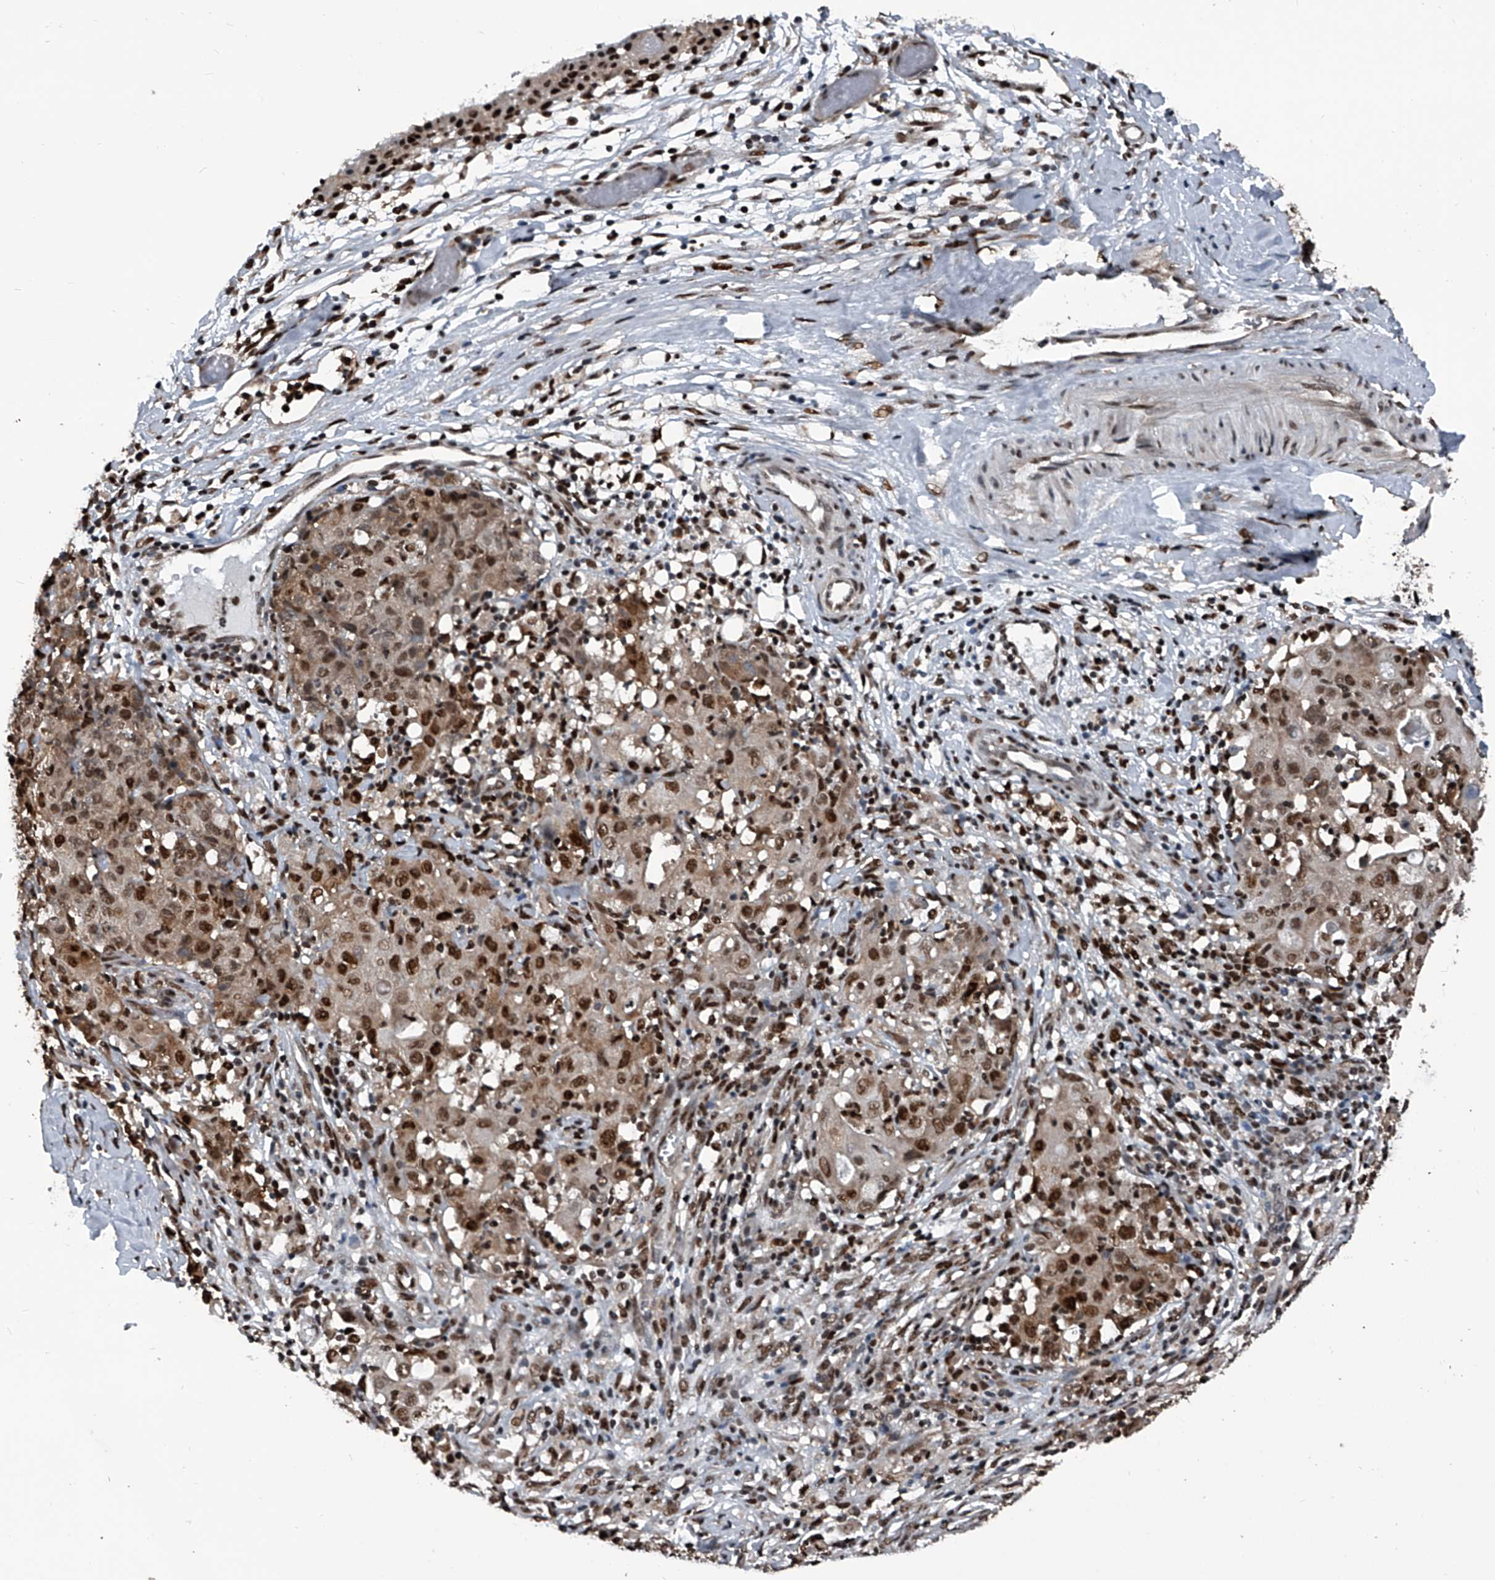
{"staining": {"intensity": "moderate", "quantity": ">75%", "location": "nuclear"}, "tissue": "ovarian cancer", "cell_type": "Tumor cells", "image_type": "cancer", "snomed": [{"axis": "morphology", "description": "Carcinoma, endometroid"}, {"axis": "topography", "description": "Ovary"}], "caption": "This micrograph demonstrates endometroid carcinoma (ovarian) stained with IHC to label a protein in brown. The nuclear of tumor cells show moderate positivity for the protein. Nuclei are counter-stained blue.", "gene": "FKBP5", "patient": {"sex": "female", "age": 42}}